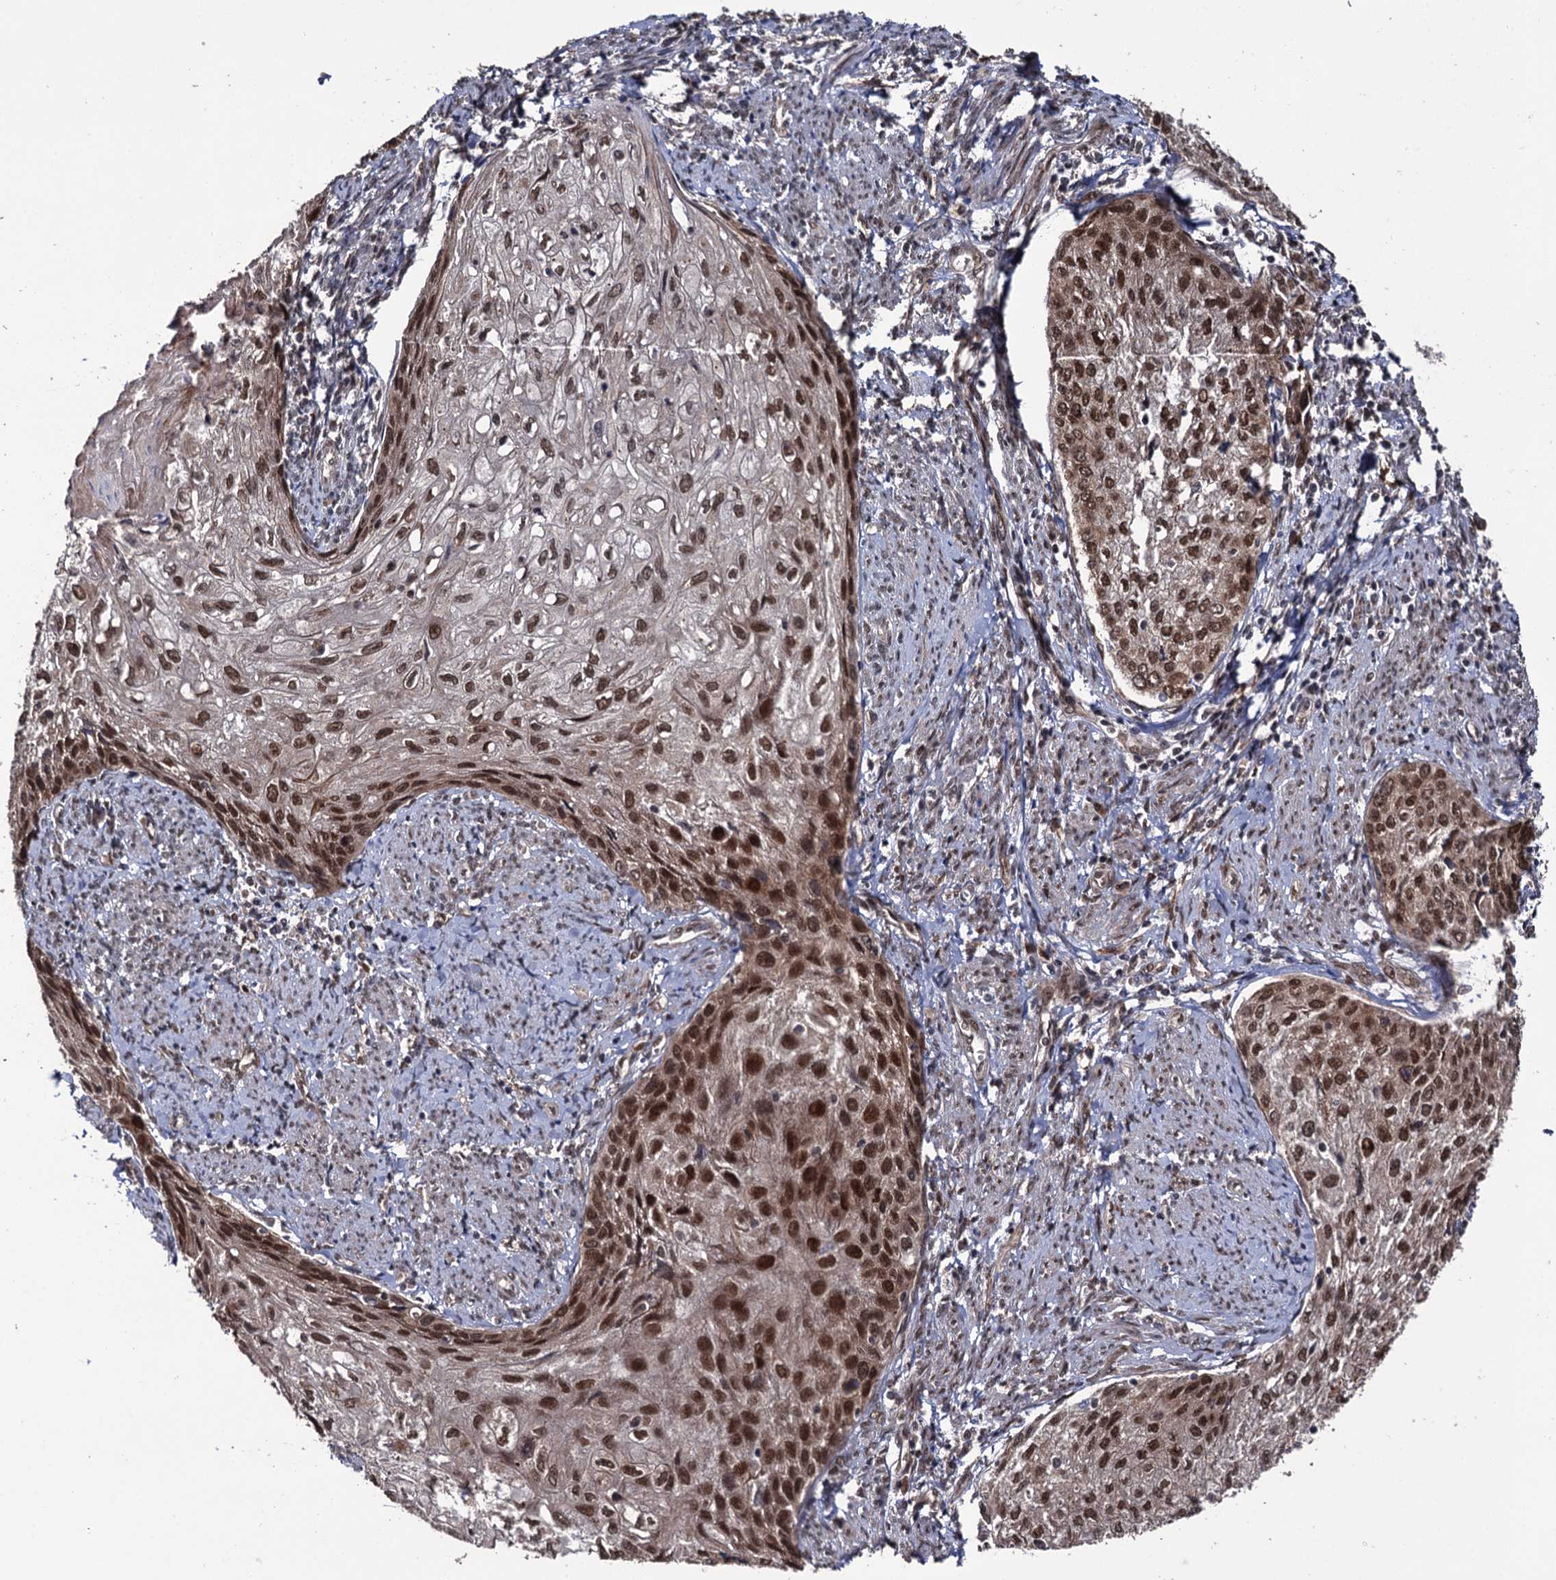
{"staining": {"intensity": "moderate", "quantity": ">75%", "location": "nuclear"}, "tissue": "cervical cancer", "cell_type": "Tumor cells", "image_type": "cancer", "snomed": [{"axis": "morphology", "description": "Squamous cell carcinoma, NOS"}, {"axis": "topography", "description": "Cervix"}], "caption": "DAB (3,3'-diaminobenzidine) immunohistochemical staining of cervical cancer displays moderate nuclear protein positivity in about >75% of tumor cells.", "gene": "LRRC63", "patient": {"sex": "female", "age": 67}}